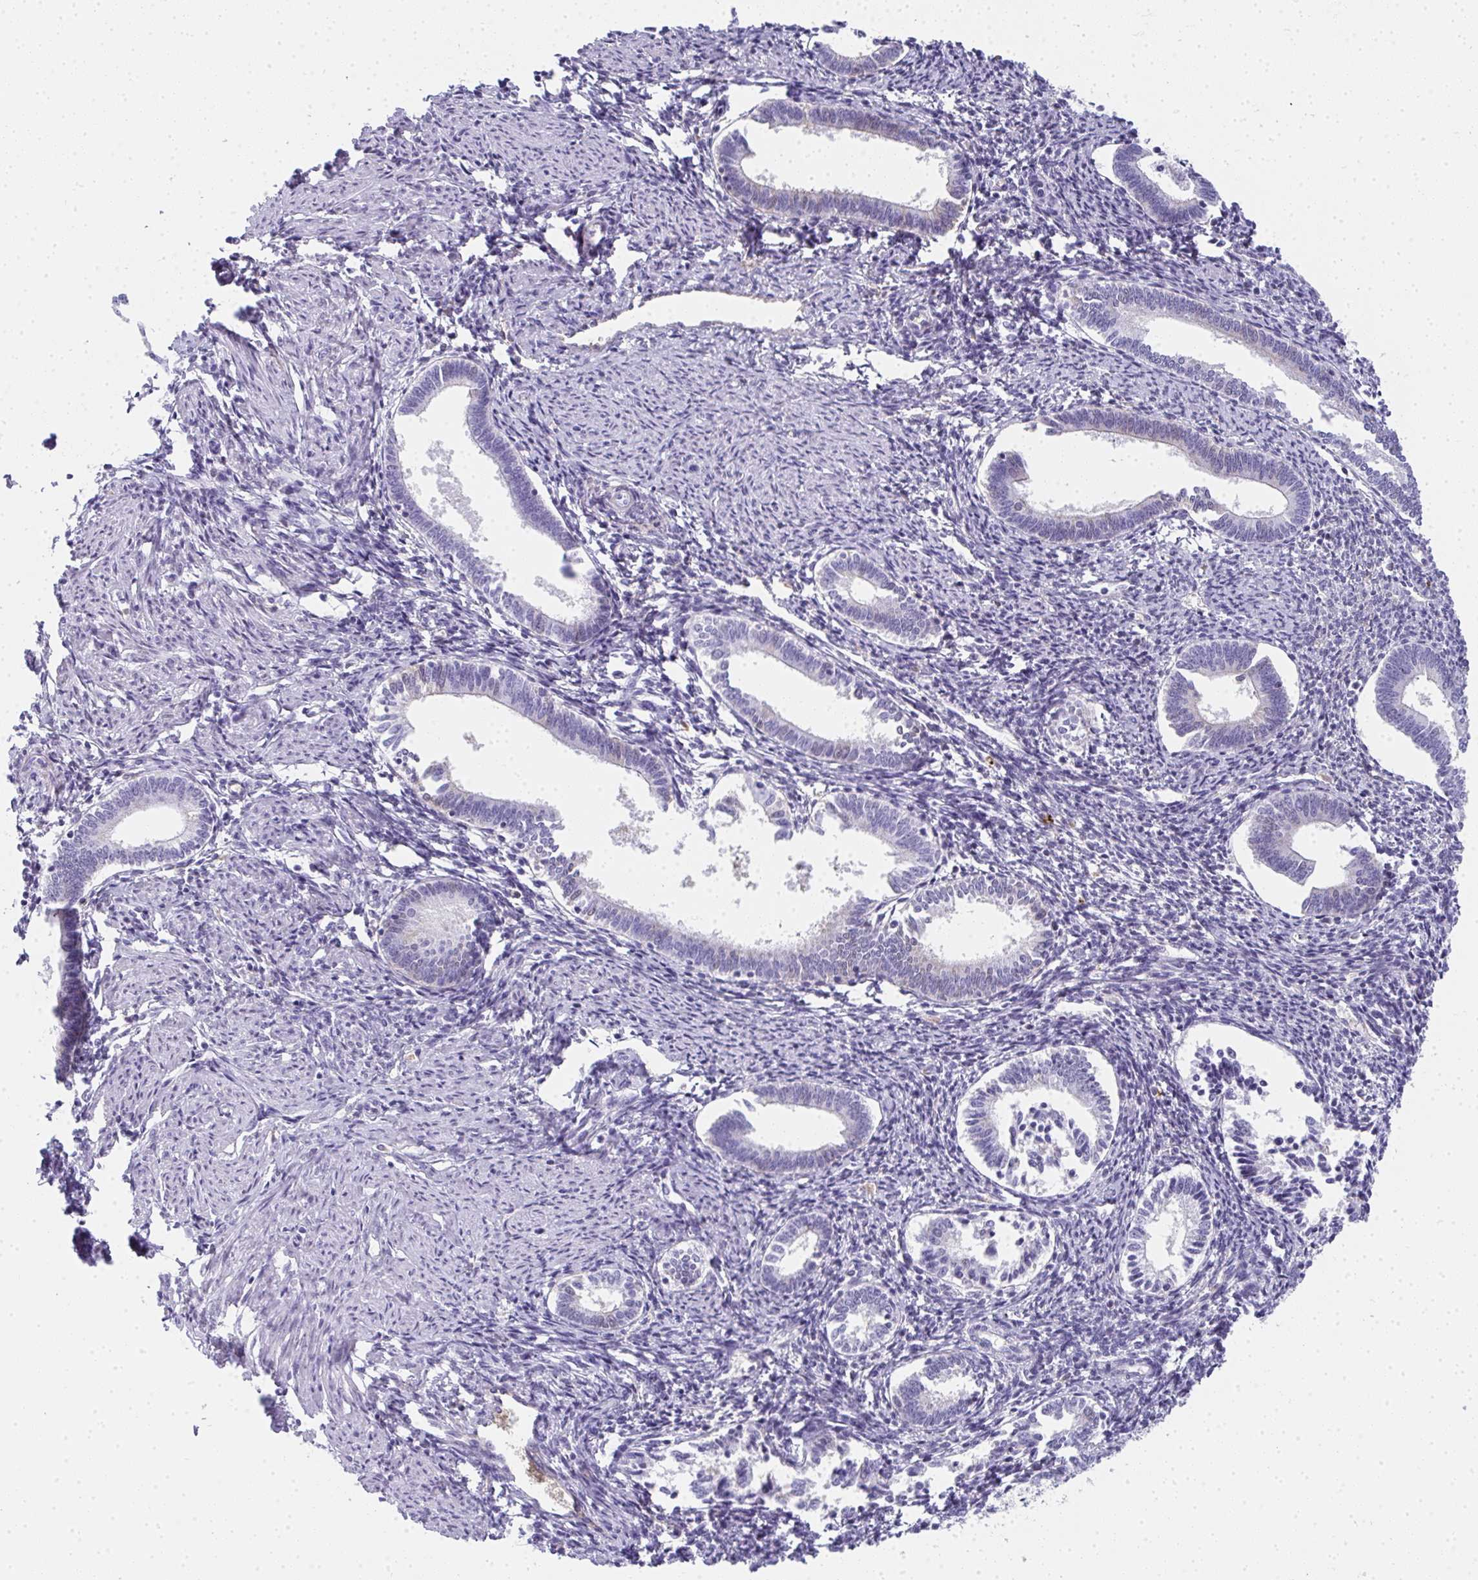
{"staining": {"intensity": "negative", "quantity": "none", "location": "none"}, "tissue": "endometrium", "cell_type": "Cells in endometrial stroma", "image_type": "normal", "snomed": [{"axis": "morphology", "description": "Normal tissue, NOS"}, {"axis": "topography", "description": "Endometrium"}], "caption": "This is an immunohistochemistry (IHC) histopathology image of benign endometrium. There is no expression in cells in endometrial stroma.", "gene": "ZSWIM3", "patient": {"sex": "female", "age": 41}}